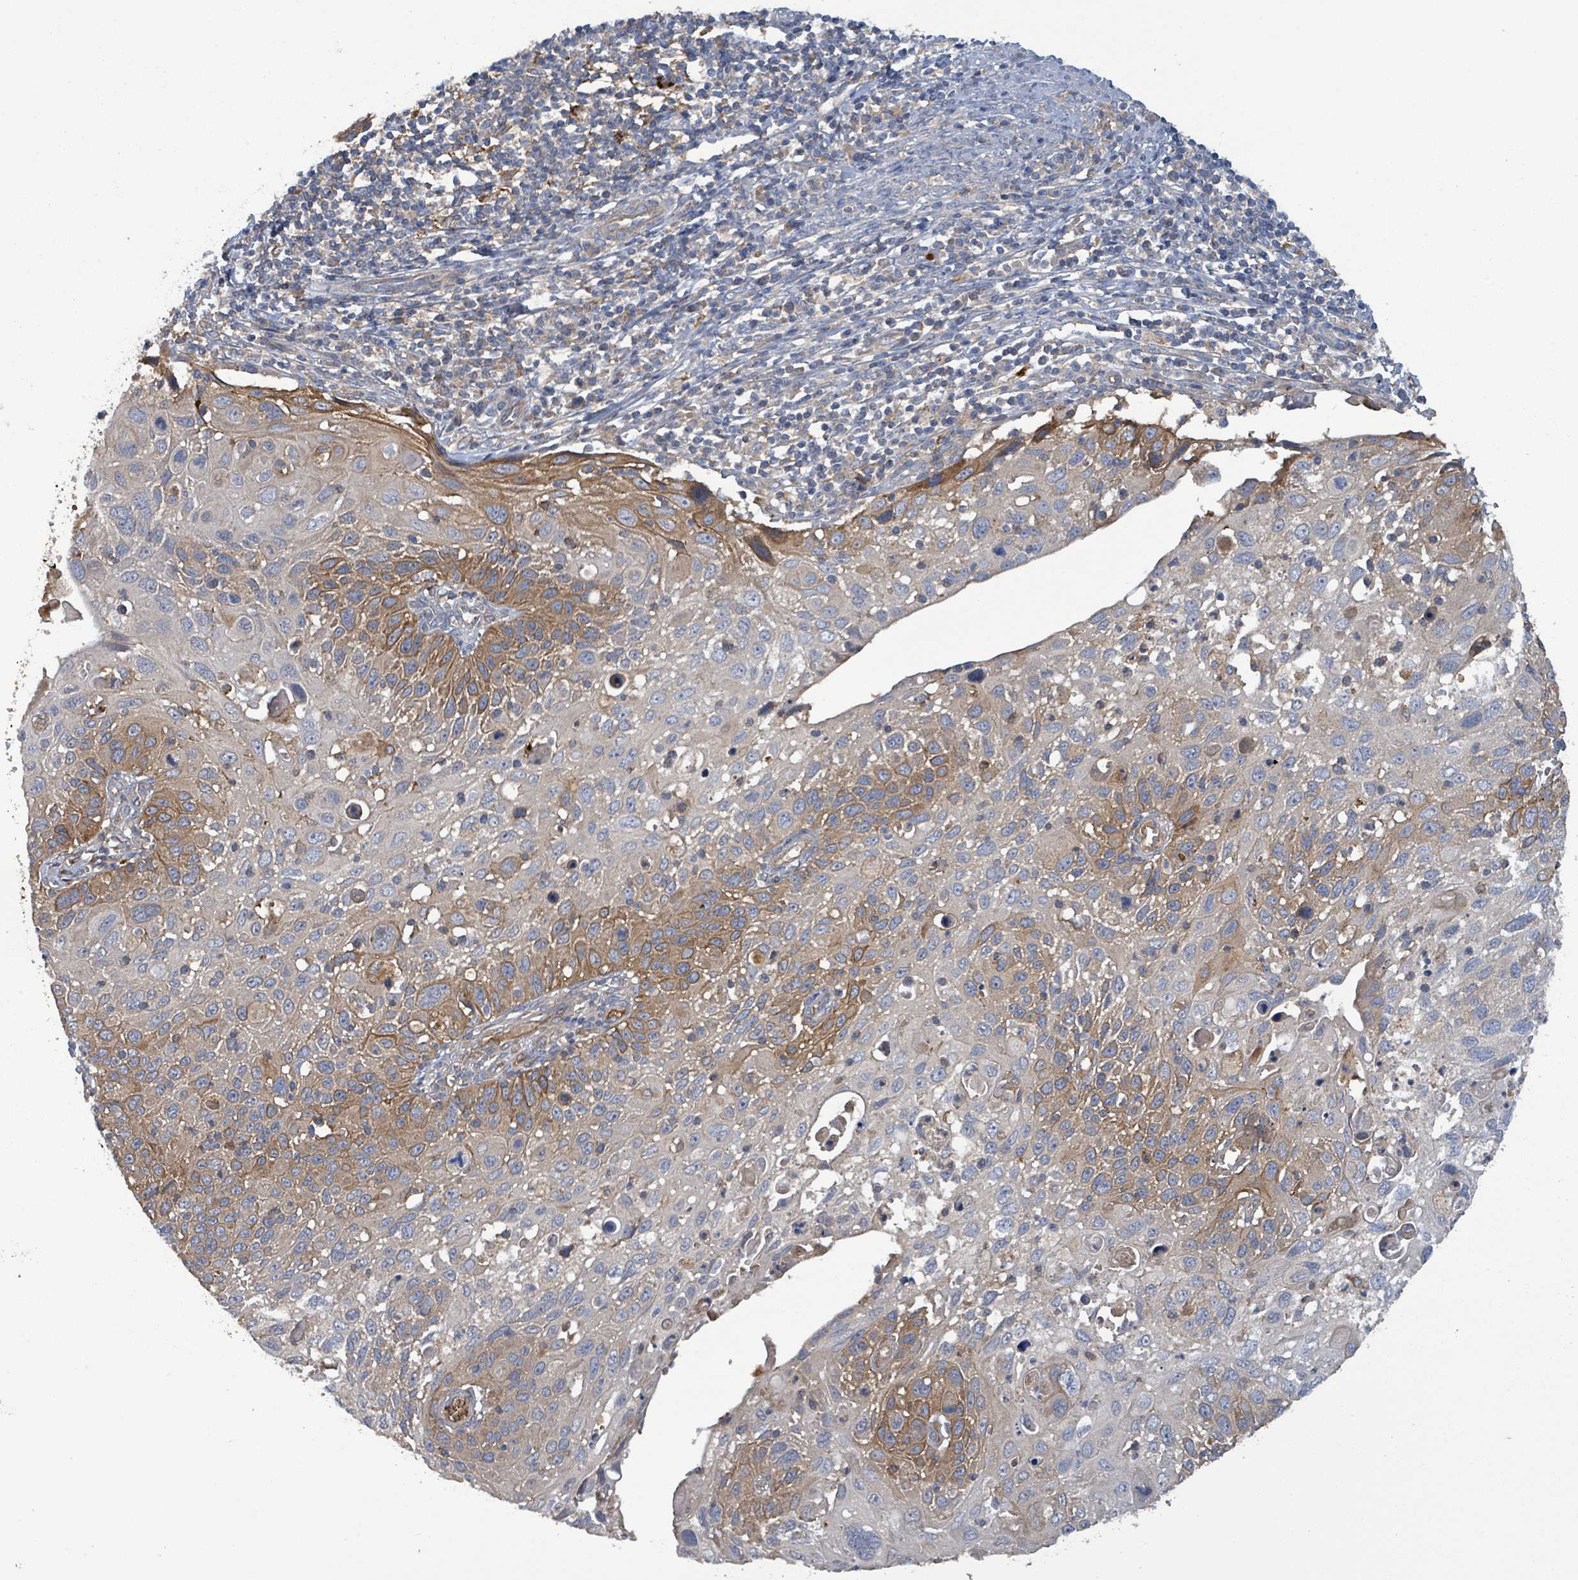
{"staining": {"intensity": "moderate", "quantity": "25%-75%", "location": "cytoplasmic/membranous"}, "tissue": "cervical cancer", "cell_type": "Tumor cells", "image_type": "cancer", "snomed": [{"axis": "morphology", "description": "Squamous cell carcinoma, NOS"}, {"axis": "topography", "description": "Cervix"}], "caption": "Immunohistochemical staining of human cervical cancer (squamous cell carcinoma) shows moderate cytoplasmic/membranous protein expression in approximately 25%-75% of tumor cells.", "gene": "PLAAT1", "patient": {"sex": "female", "age": 70}}